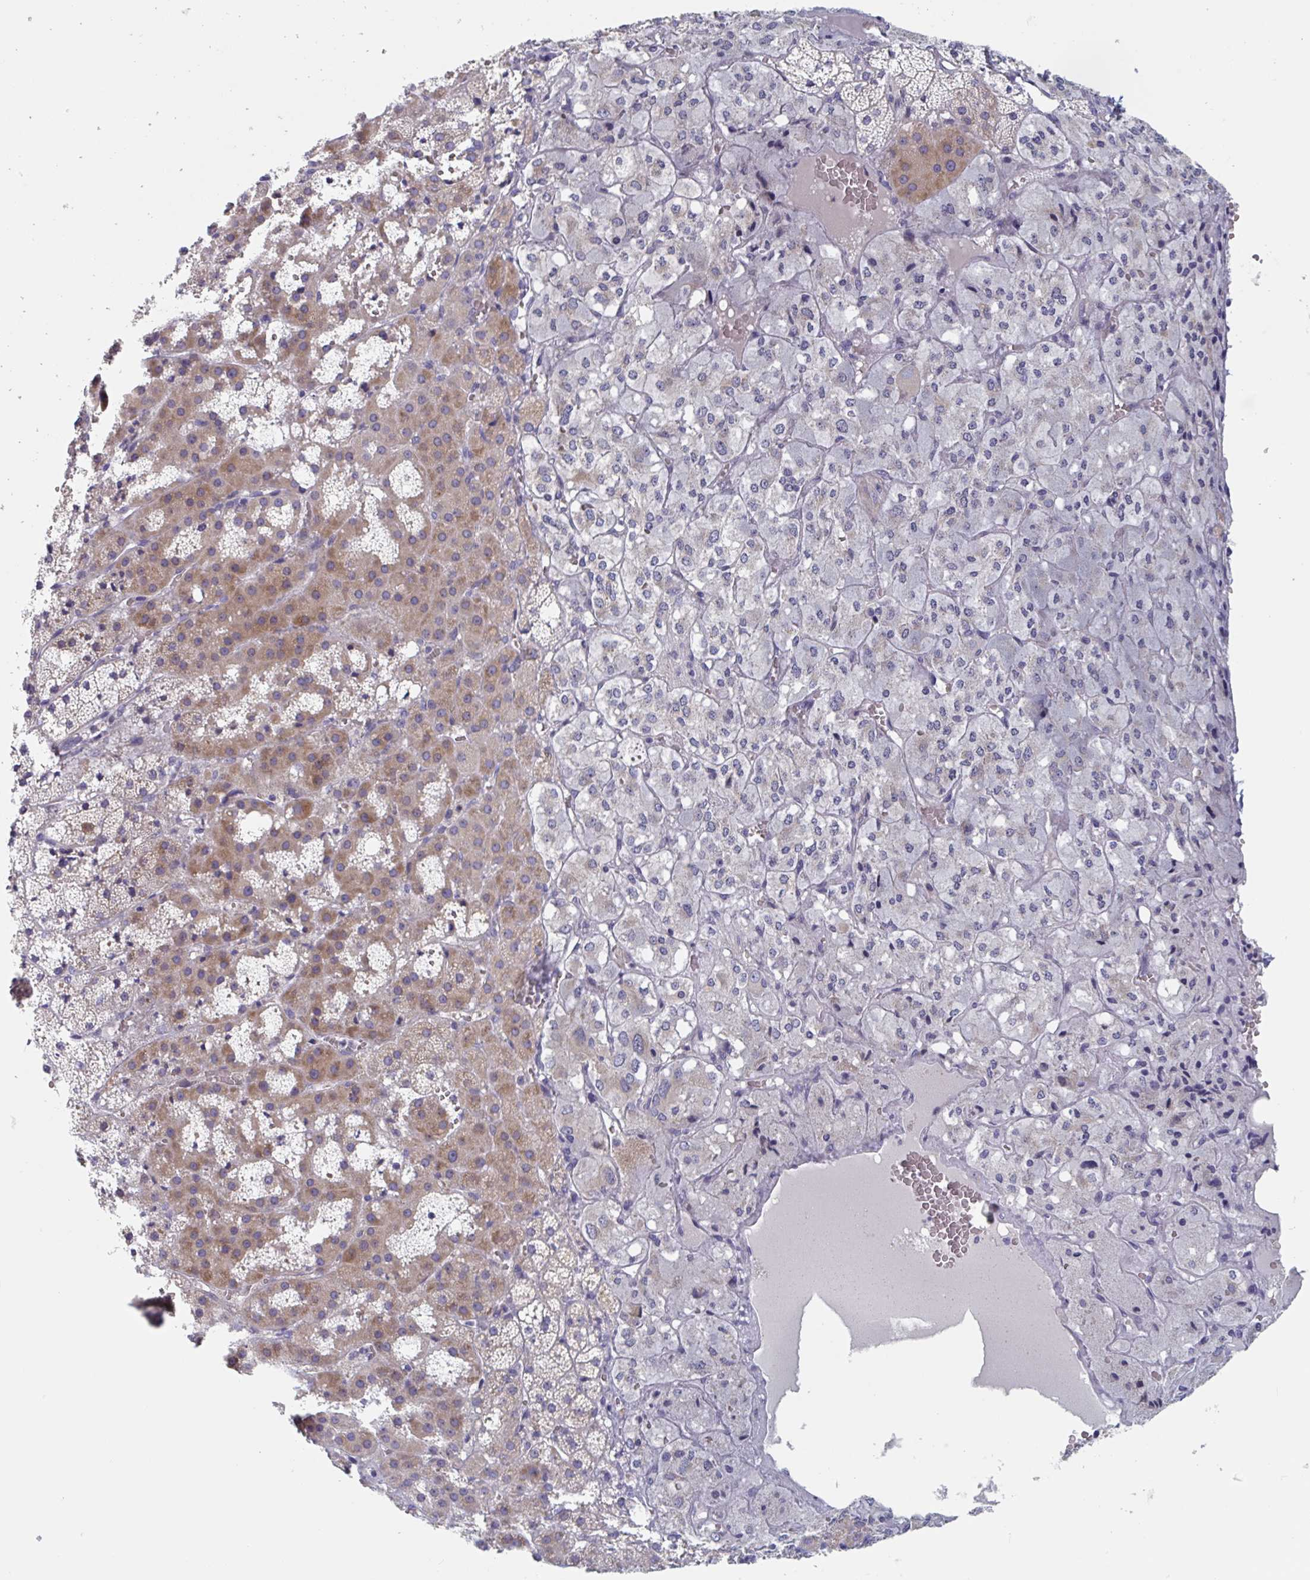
{"staining": {"intensity": "moderate", "quantity": "<25%", "location": "cytoplasmic/membranous"}, "tissue": "adrenal gland", "cell_type": "Glandular cells", "image_type": "normal", "snomed": [{"axis": "morphology", "description": "Normal tissue, NOS"}, {"axis": "topography", "description": "Adrenal gland"}], "caption": "About <25% of glandular cells in benign human adrenal gland demonstrate moderate cytoplasmic/membranous protein positivity as visualized by brown immunohistochemical staining.", "gene": "ABHD16A", "patient": {"sex": "male", "age": 53}}